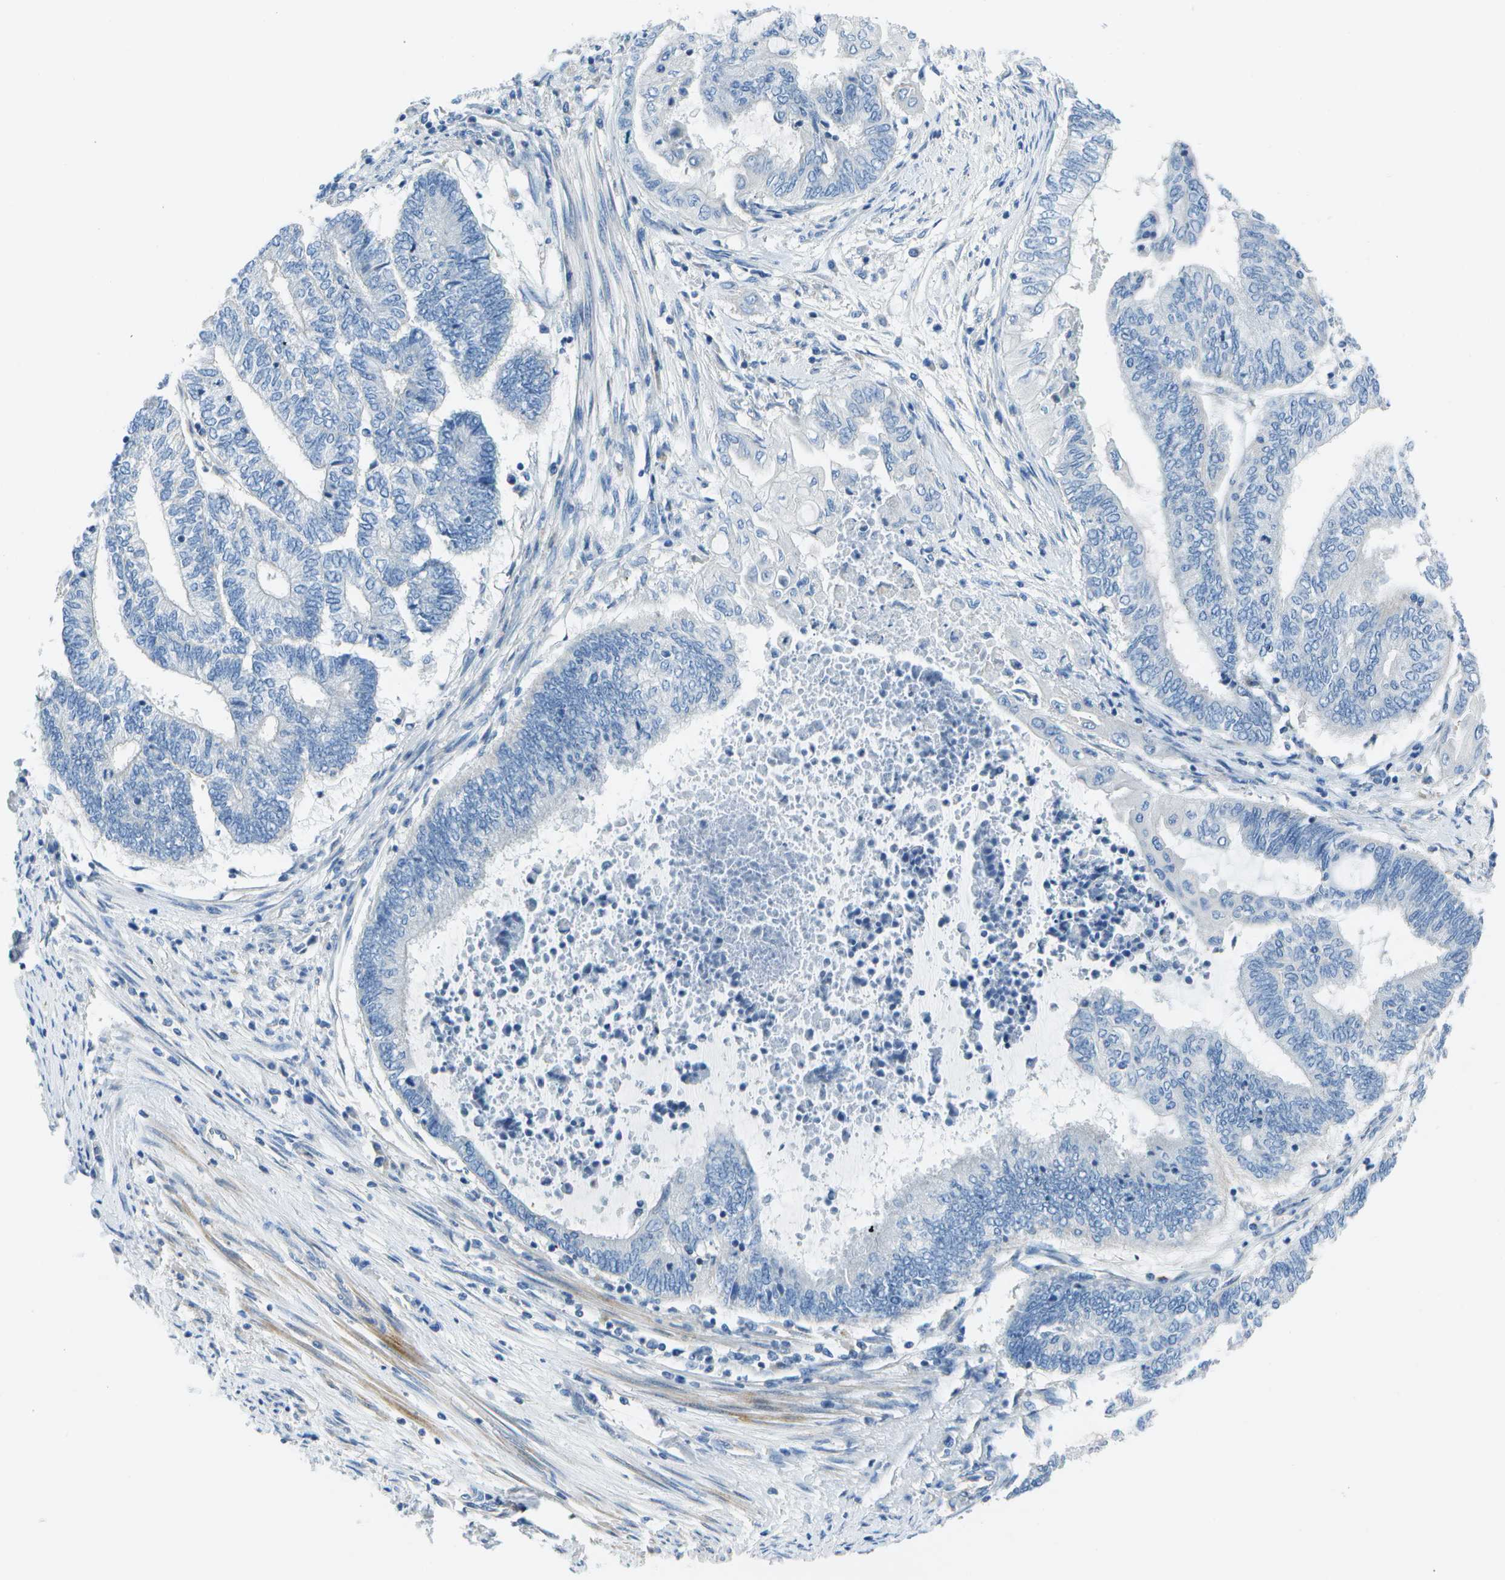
{"staining": {"intensity": "negative", "quantity": "none", "location": "none"}, "tissue": "endometrial cancer", "cell_type": "Tumor cells", "image_type": "cancer", "snomed": [{"axis": "morphology", "description": "Adenocarcinoma, NOS"}, {"axis": "topography", "description": "Uterus"}, {"axis": "topography", "description": "Endometrium"}], "caption": "Tumor cells are negative for brown protein staining in adenocarcinoma (endometrial).", "gene": "DCT", "patient": {"sex": "female", "age": 70}}